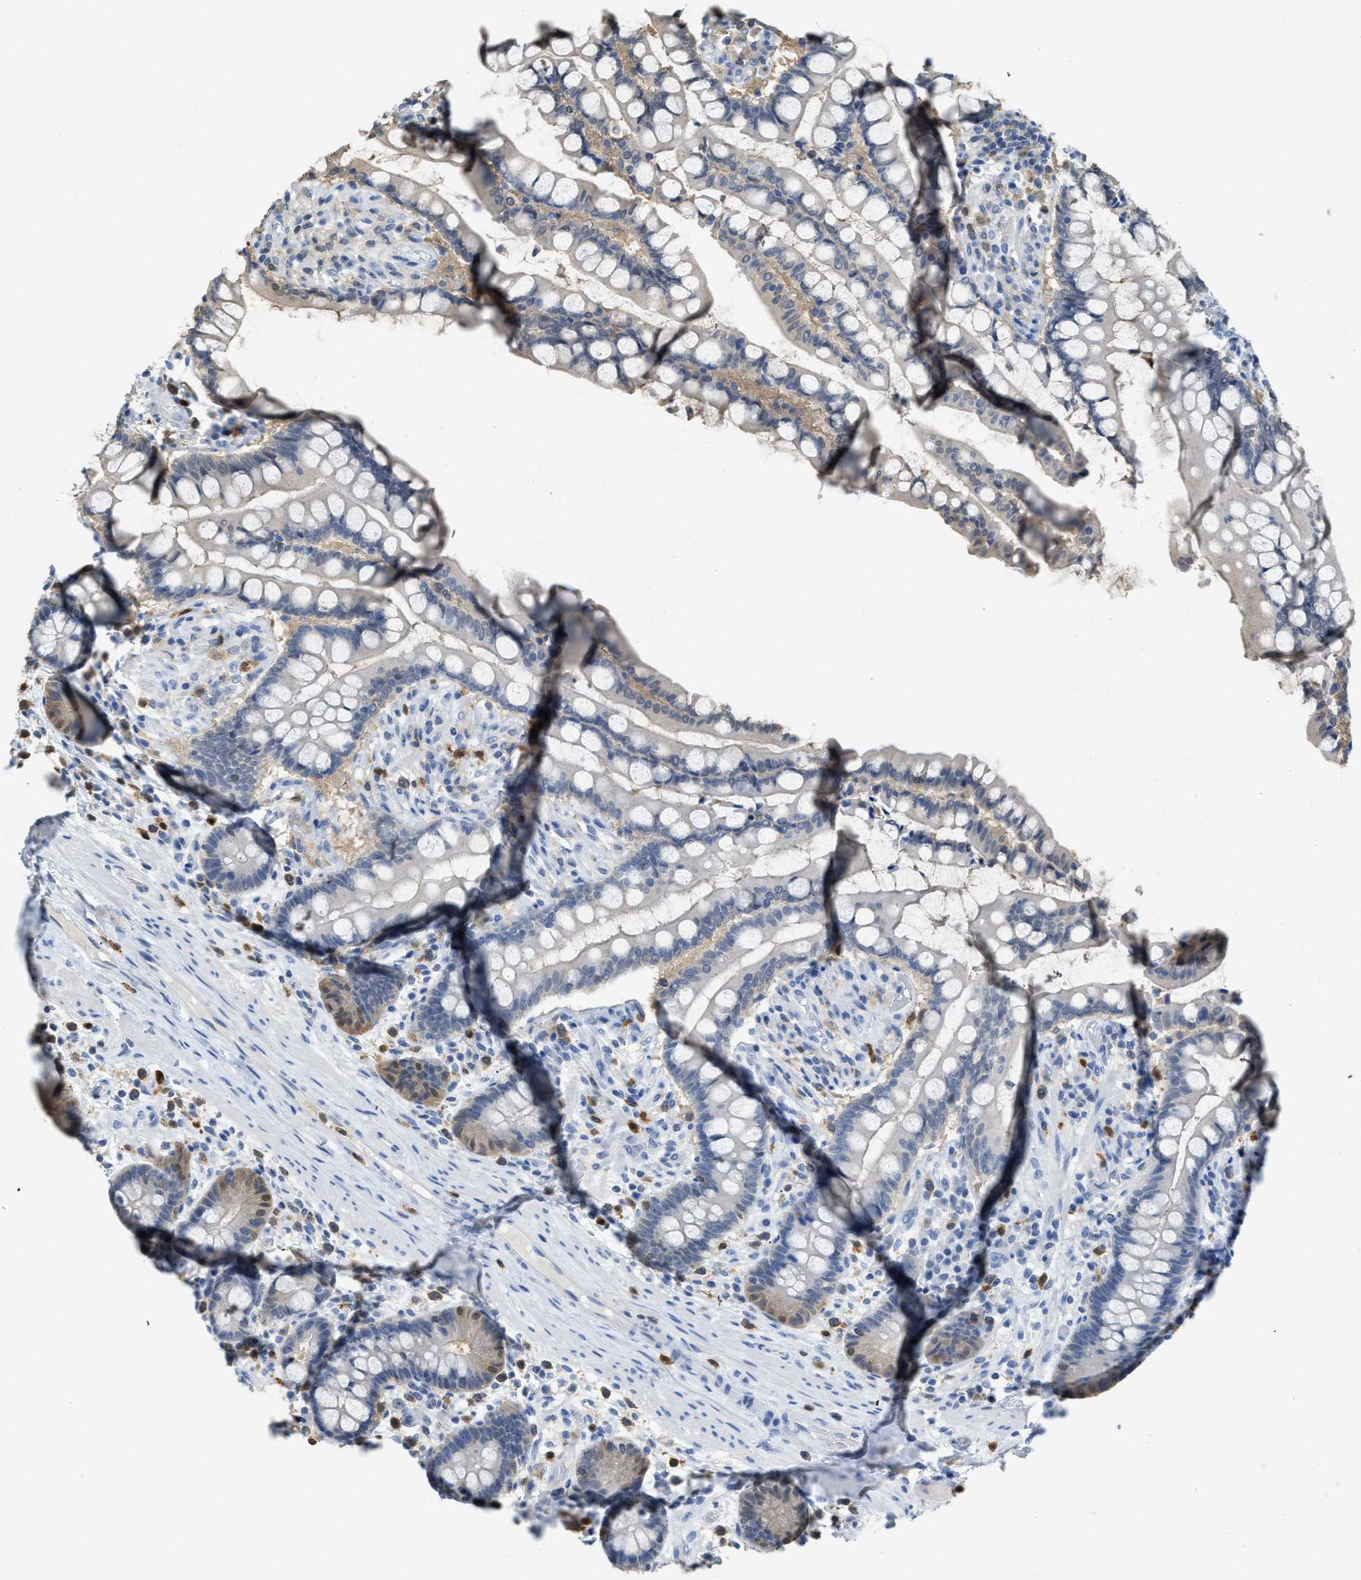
{"staining": {"intensity": "negative", "quantity": "none", "location": "none"}, "tissue": "colon", "cell_type": "Endothelial cells", "image_type": "normal", "snomed": [{"axis": "morphology", "description": "Normal tissue, NOS"}, {"axis": "topography", "description": "Colon"}], "caption": "This is an immunohistochemistry histopathology image of normal colon. There is no staining in endothelial cells.", "gene": "SERPINB1", "patient": {"sex": "male", "age": 73}}